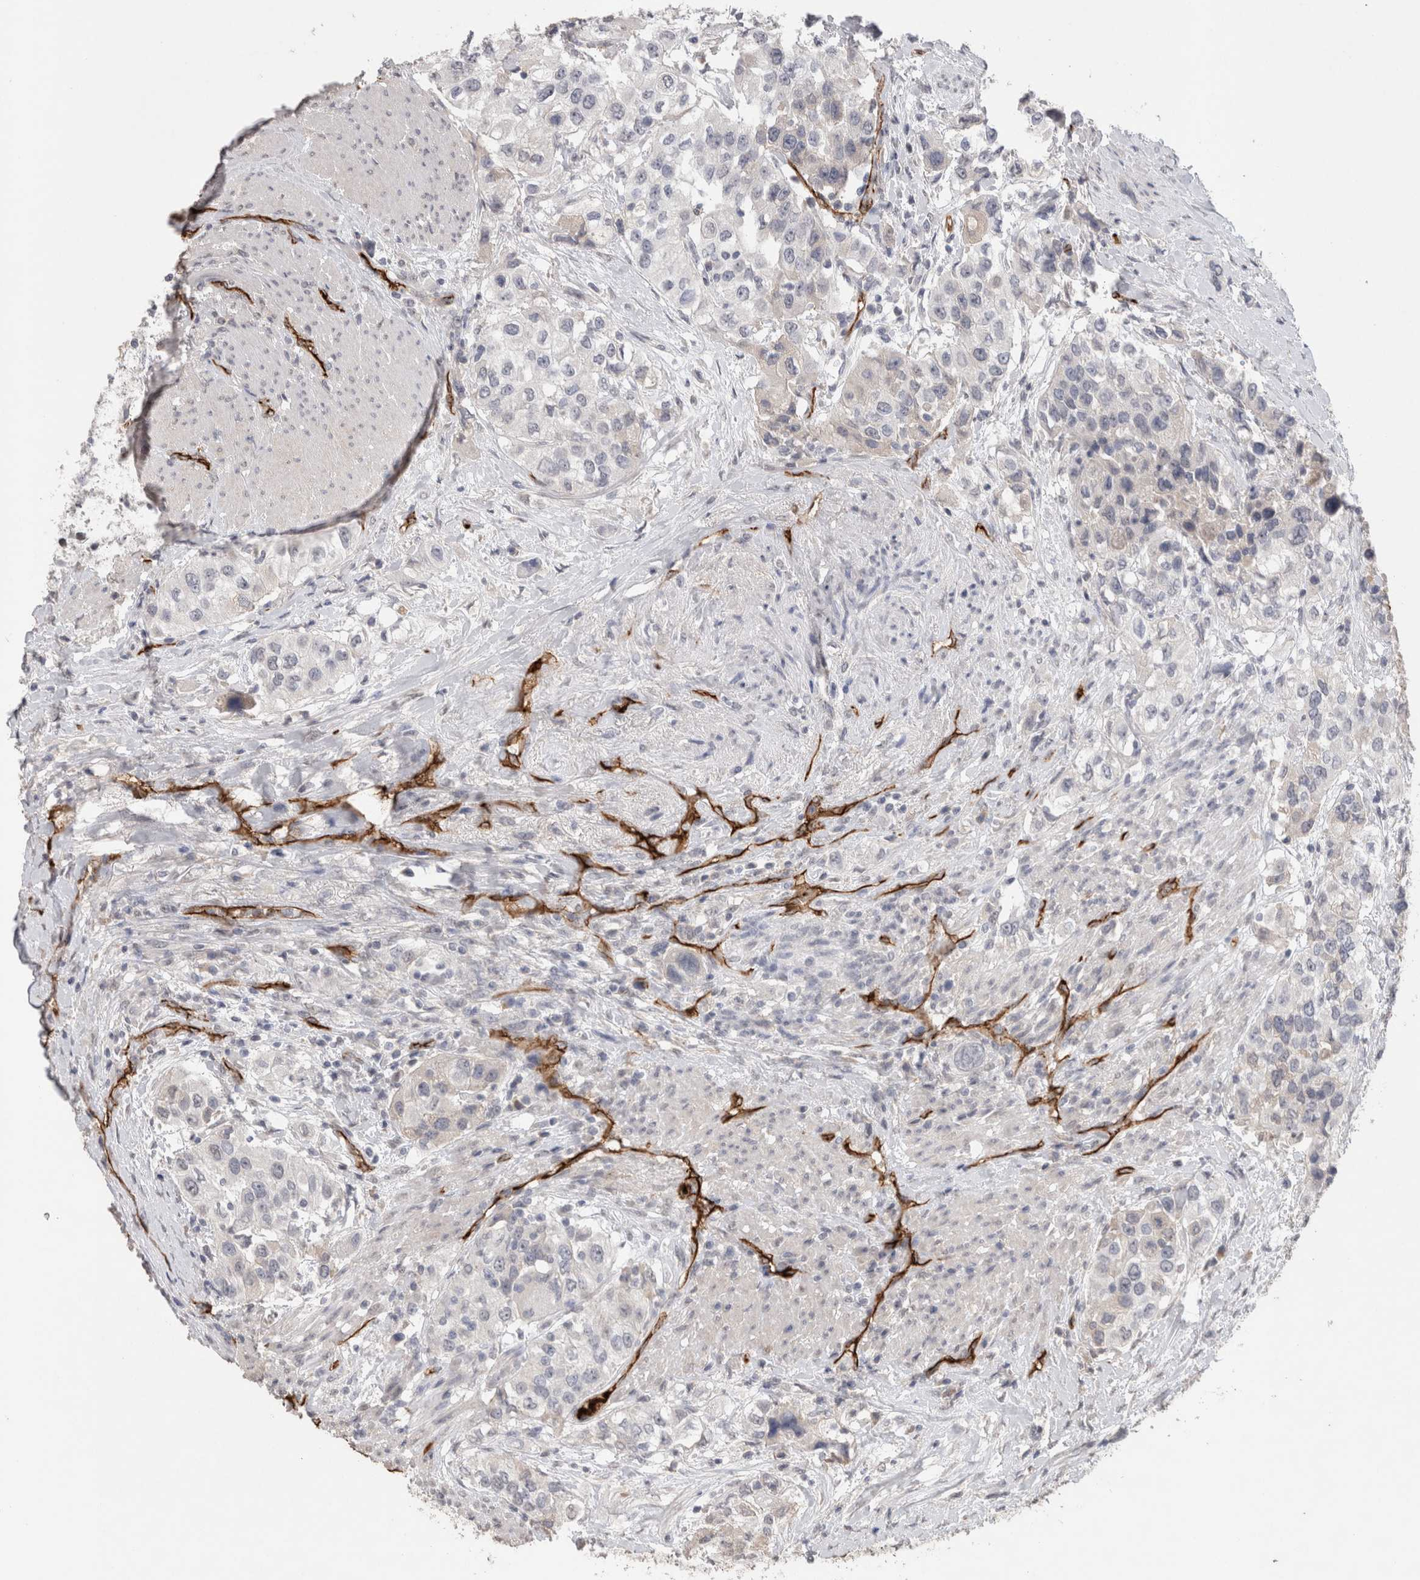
{"staining": {"intensity": "negative", "quantity": "none", "location": "none"}, "tissue": "urothelial cancer", "cell_type": "Tumor cells", "image_type": "cancer", "snomed": [{"axis": "morphology", "description": "Urothelial carcinoma, High grade"}, {"axis": "topography", "description": "Urinary bladder"}], "caption": "Urothelial cancer was stained to show a protein in brown. There is no significant expression in tumor cells. (DAB (3,3'-diaminobenzidine) immunohistochemistry (IHC), high magnification).", "gene": "CDH13", "patient": {"sex": "female", "age": 80}}